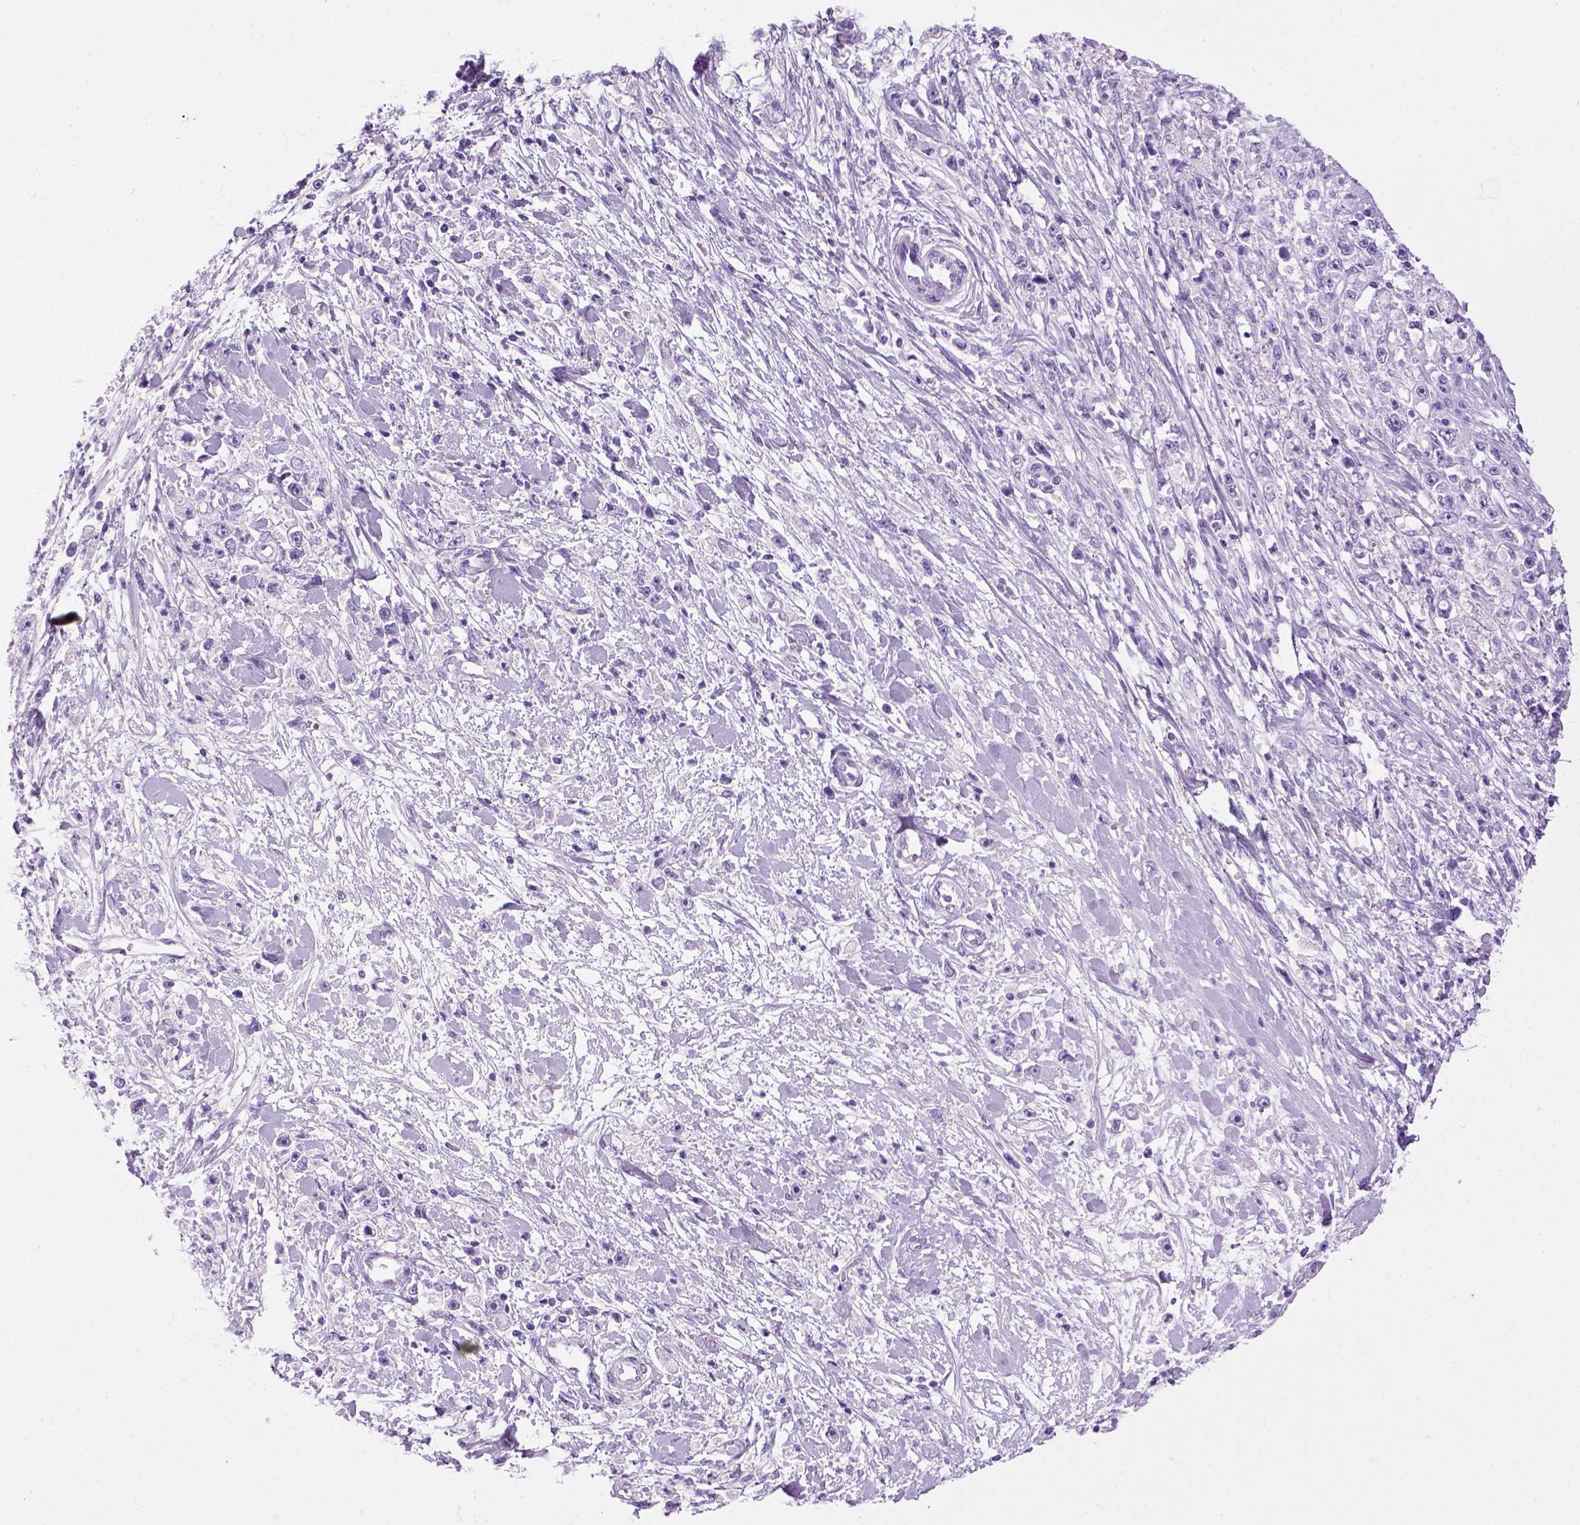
{"staining": {"intensity": "negative", "quantity": "none", "location": "none"}, "tissue": "stomach cancer", "cell_type": "Tumor cells", "image_type": "cancer", "snomed": [{"axis": "morphology", "description": "Adenocarcinoma, NOS"}, {"axis": "topography", "description": "Stomach"}], "caption": "Histopathology image shows no protein staining in tumor cells of stomach cancer (adenocarcinoma) tissue.", "gene": "SGCG", "patient": {"sex": "female", "age": 59}}